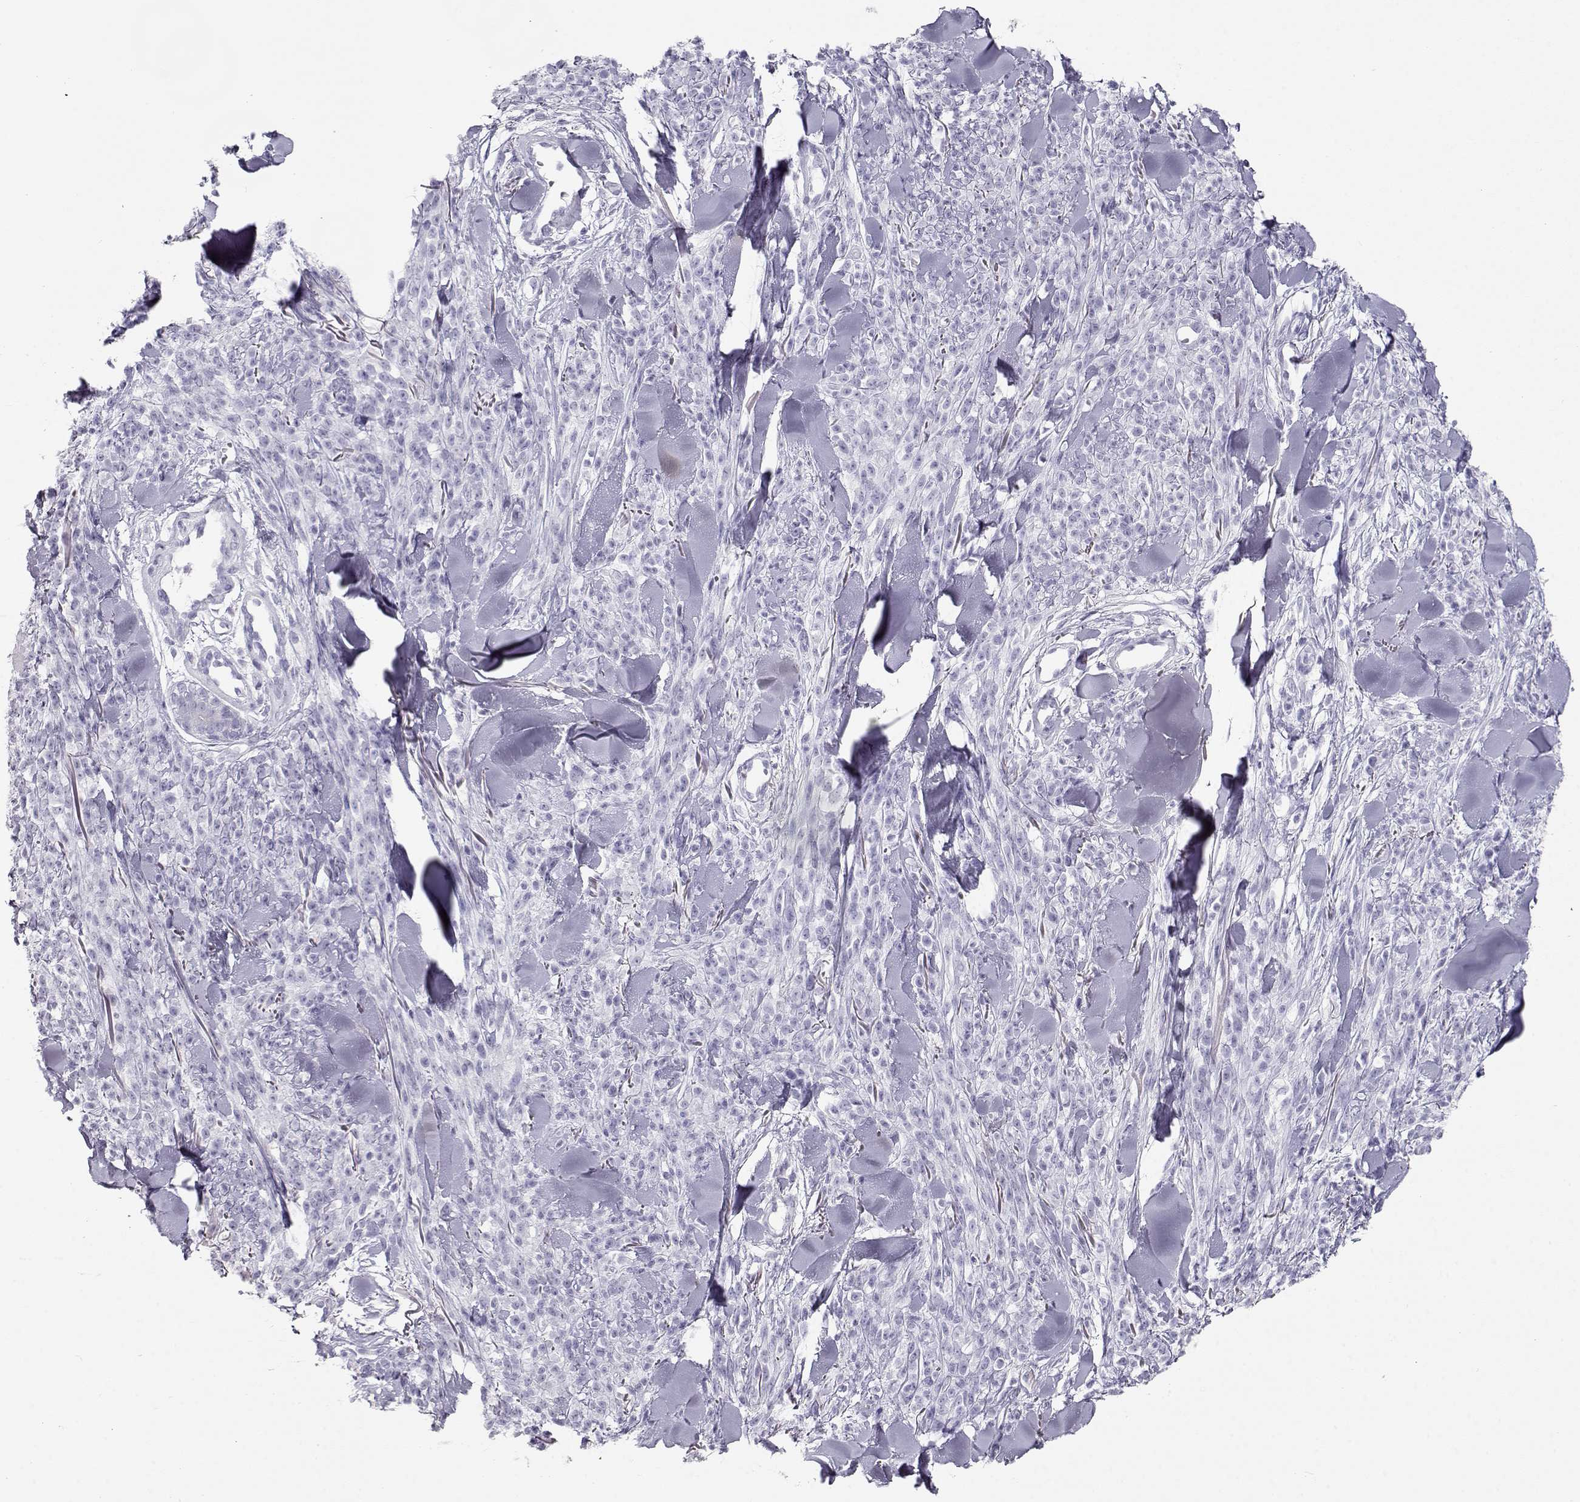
{"staining": {"intensity": "negative", "quantity": "none", "location": "none"}, "tissue": "melanoma", "cell_type": "Tumor cells", "image_type": "cancer", "snomed": [{"axis": "morphology", "description": "Malignant melanoma, NOS"}, {"axis": "topography", "description": "Skin"}, {"axis": "topography", "description": "Skin of trunk"}], "caption": "Immunohistochemistry of malignant melanoma exhibits no staining in tumor cells.", "gene": "TKTL1", "patient": {"sex": "male", "age": 74}}